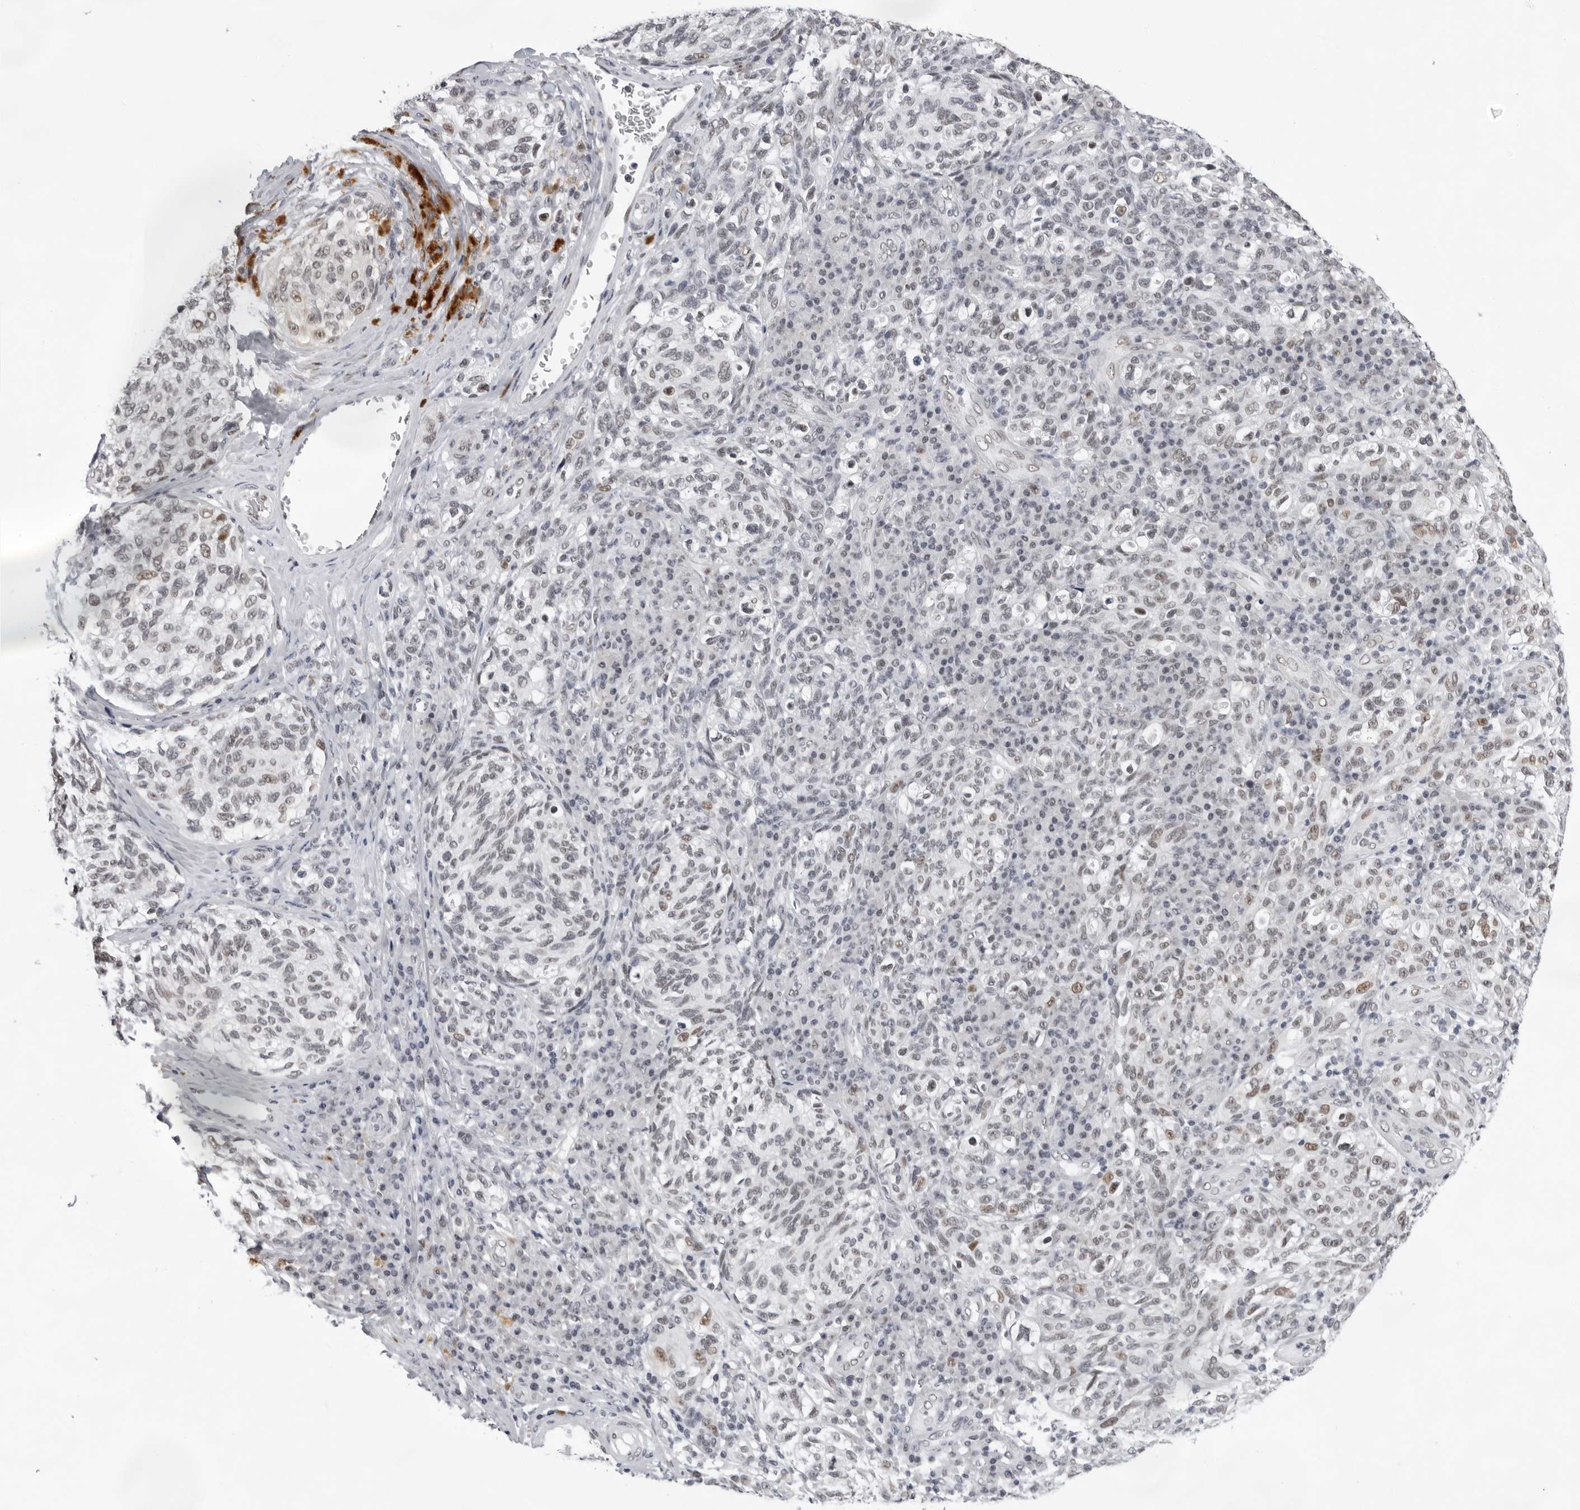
{"staining": {"intensity": "weak", "quantity": "25%-75%", "location": "nuclear"}, "tissue": "melanoma", "cell_type": "Tumor cells", "image_type": "cancer", "snomed": [{"axis": "morphology", "description": "Malignant melanoma, NOS"}, {"axis": "topography", "description": "Skin"}], "caption": "The image shows staining of malignant melanoma, revealing weak nuclear protein positivity (brown color) within tumor cells.", "gene": "USP1", "patient": {"sex": "female", "age": 73}}